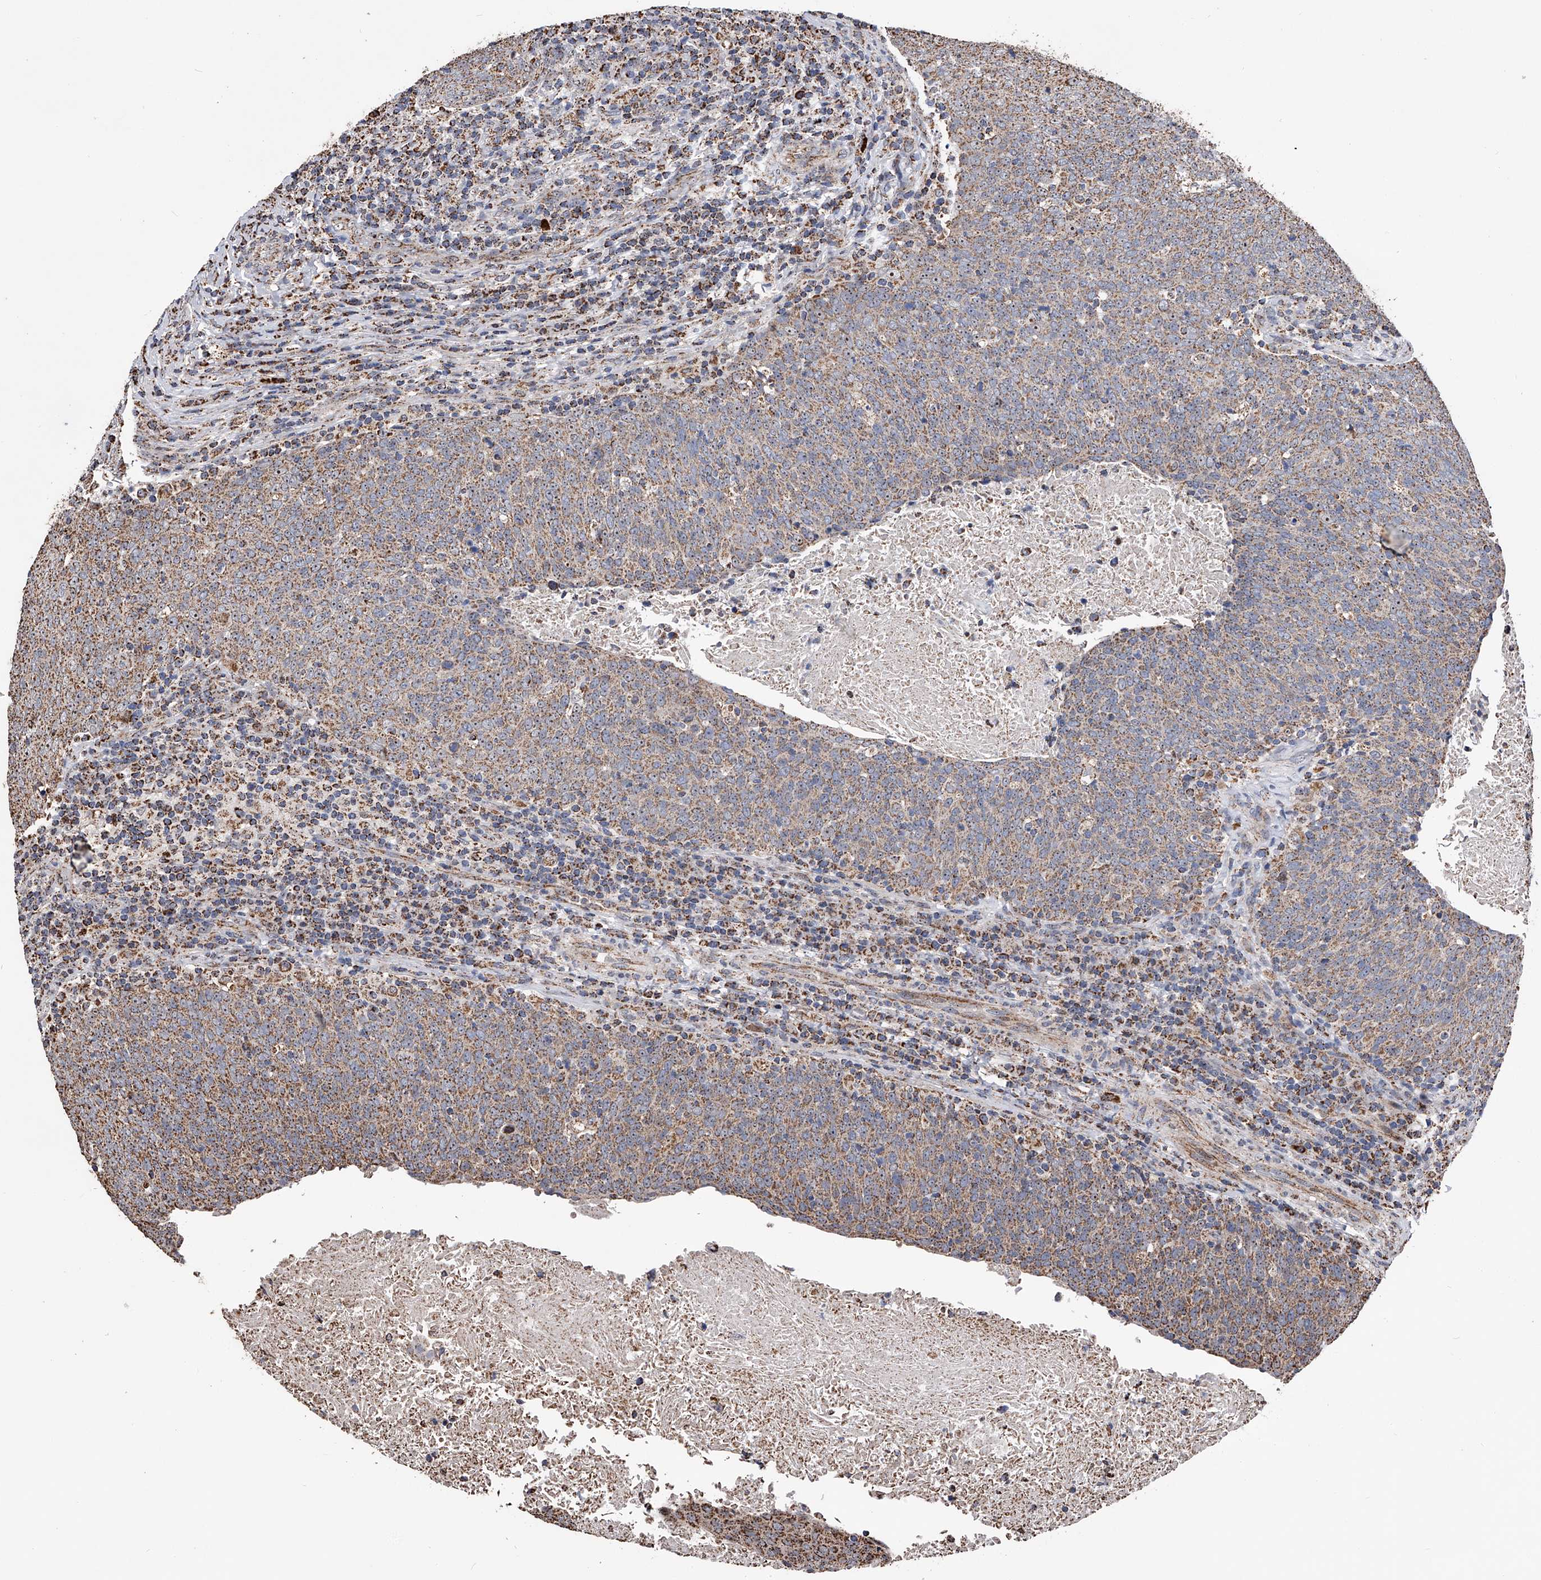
{"staining": {"intensity": "weak", "quantity": ">75%", "location": "cytoplasmic/membranous"}, "tissue": "head and neck cancer", "cell_type": "Tumor cells", "image_type": "cancer", "snomed": [{"axis": "morphology", "description": "Squamous cell carcinoma, NOS"}, {"axis": "morphology", "description": "Squamous cell carcinoma, metastatic, NOS"}, {"axis": "topography", "description": "Lymph node"}, {"axis": "topography", "description": "Head-Neck"}], "caption": "Immunohistochemistry (IHC) (DAB) staining of human head and neck cancer exhibits weak cytoplasmic/membranous protein expression in about >75% of tumor cells. The staining was performed using DAB (3,3'-diaminobenzidine), with brown indicating positive protein expression. Nuclei are stained blue with hematoxylin.", "gene": "SMPDL3A", "patient": {"sex": "male", "age": 62}}